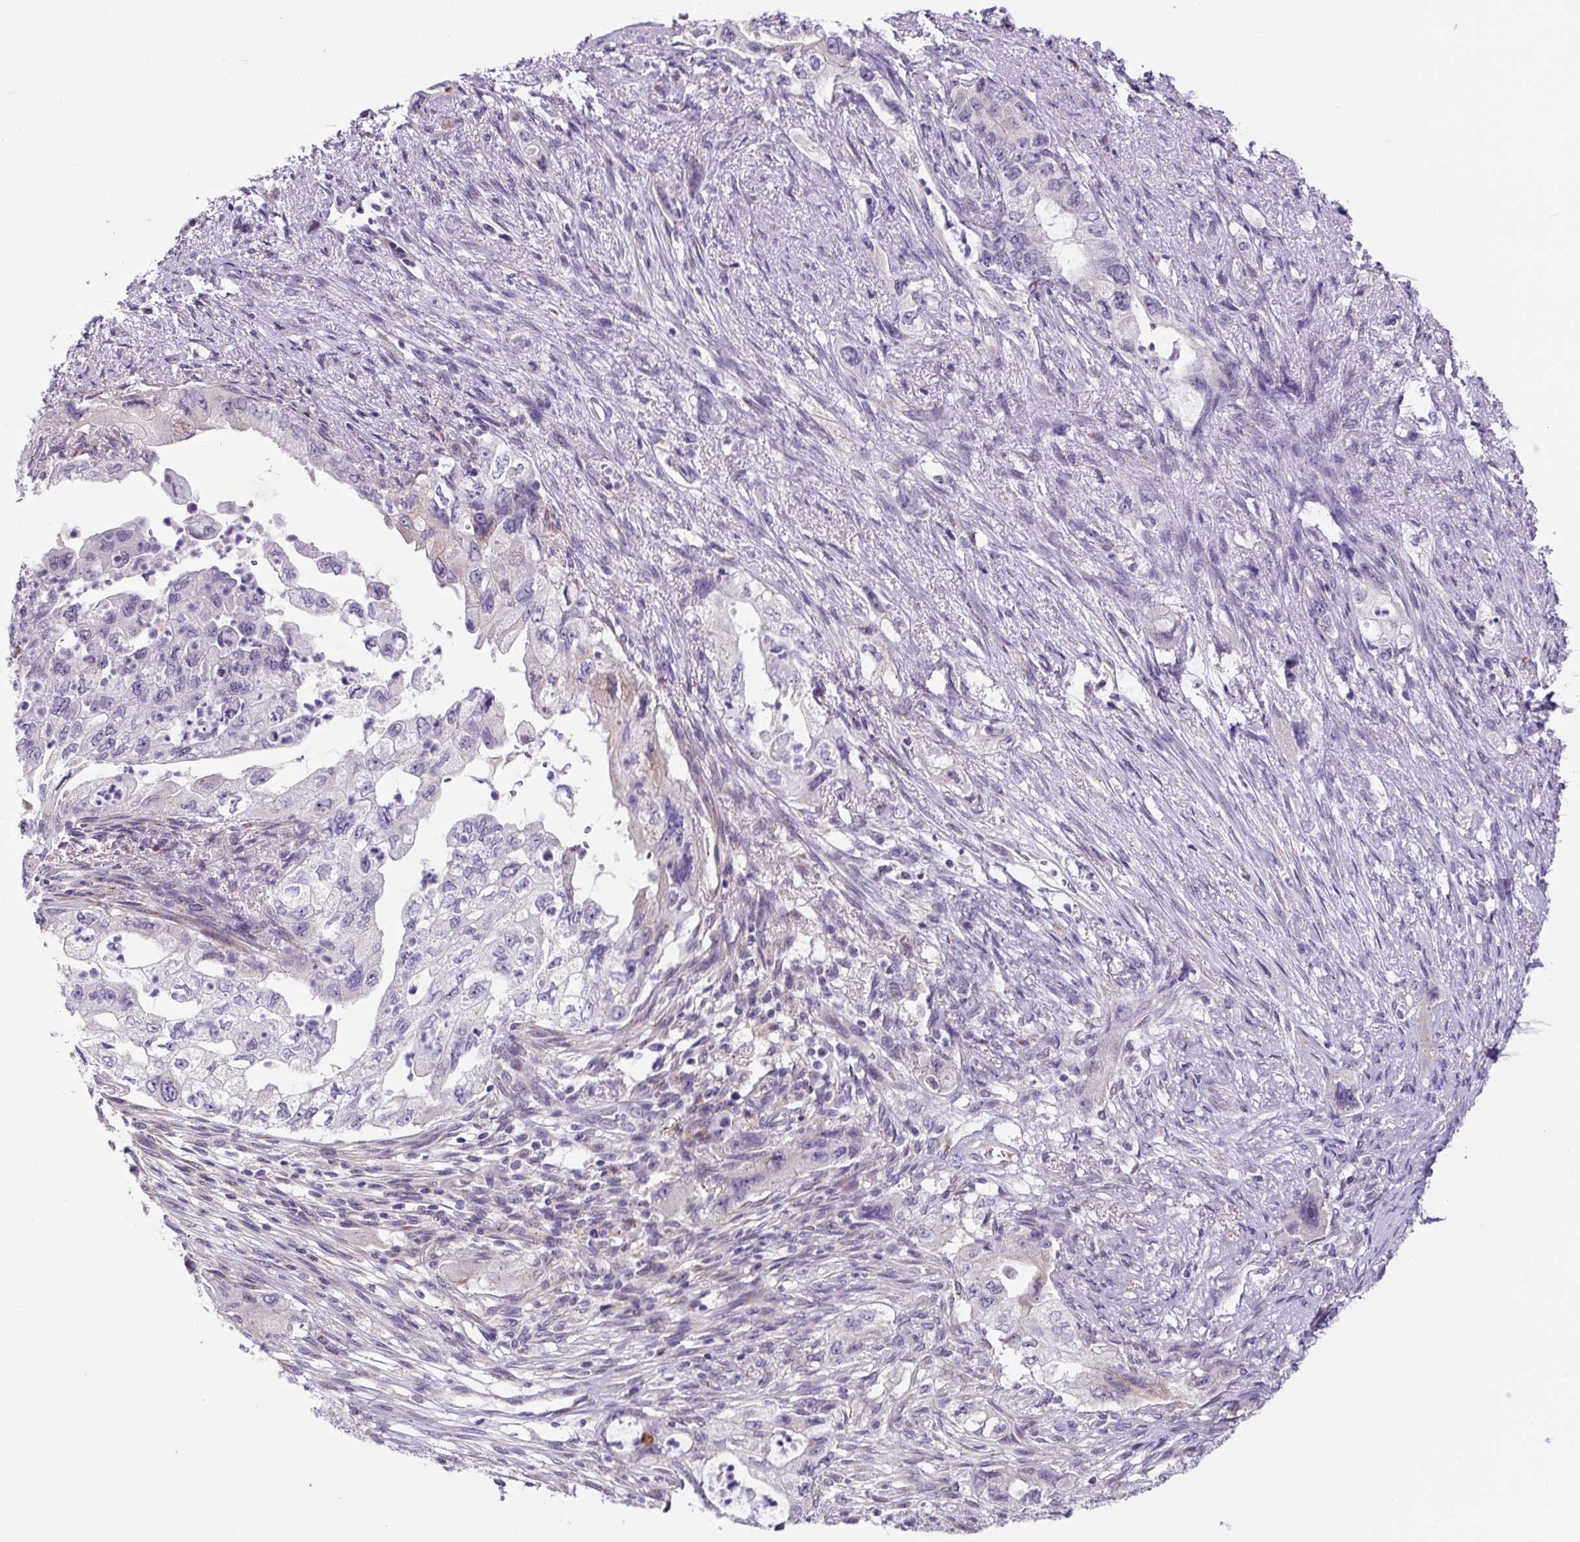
{"staining": {"intensity": "negative", "quantity": "none", "location": "none"}, "tissue": "pancreatic cancer", "cell_type": "Tumor cells", "image_type": "cancer", "snomed": [{"axis": "morphology", "description": "Adenocarcinoma, NOS"}, {"axis": "topography", "description": "Pancreas"}], "caption": "The image demonstrates no significant positivity in tumor cells of pancreatic cancer.", "gene": "GORASP1", "patient": {"sex": "female", "age": 73}}